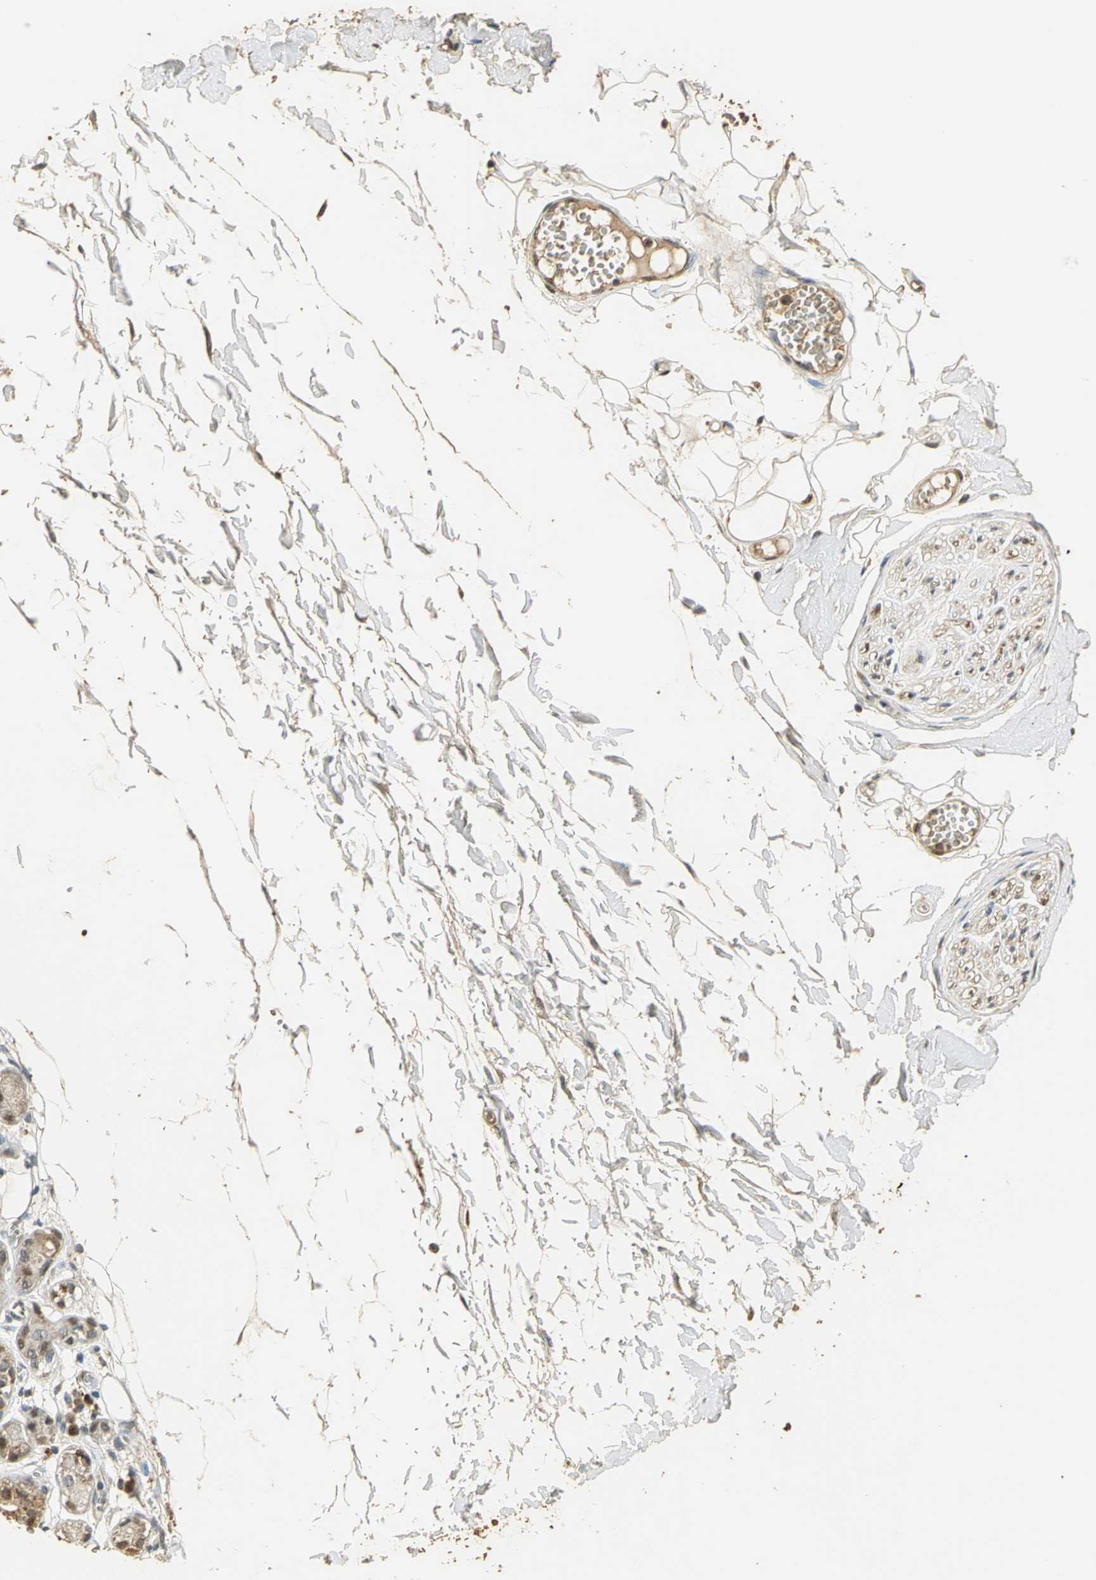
{"staining": {"intensity": "moderate", "quantity": ">75%", "location": "cytoplasmic/membranous,nuclear"}, "tissue": "adipose tissue", "cell_type": "Adipocytes", "image_type": "normal", "snomed": [{"axis": "morphology", "description": "Normal tissue, NOS"}, {"axis": "morphology", "description": "Inflammation, NOS"}, {"axis": "topography", "description": "Vascular tissue"}, {"axis": "topography", "description": "Salivary gland"}], "caption": "IHC (DAB (3,3'-diaminobenzidine)) staining of normal human adipose tissue demonstrates moderate cytoplasmic/membranous,nuclear protein staining in approximately >75% of adipocytes.", "gene": "GAPDH", "patient": {"sex": "female", "age": 75}}